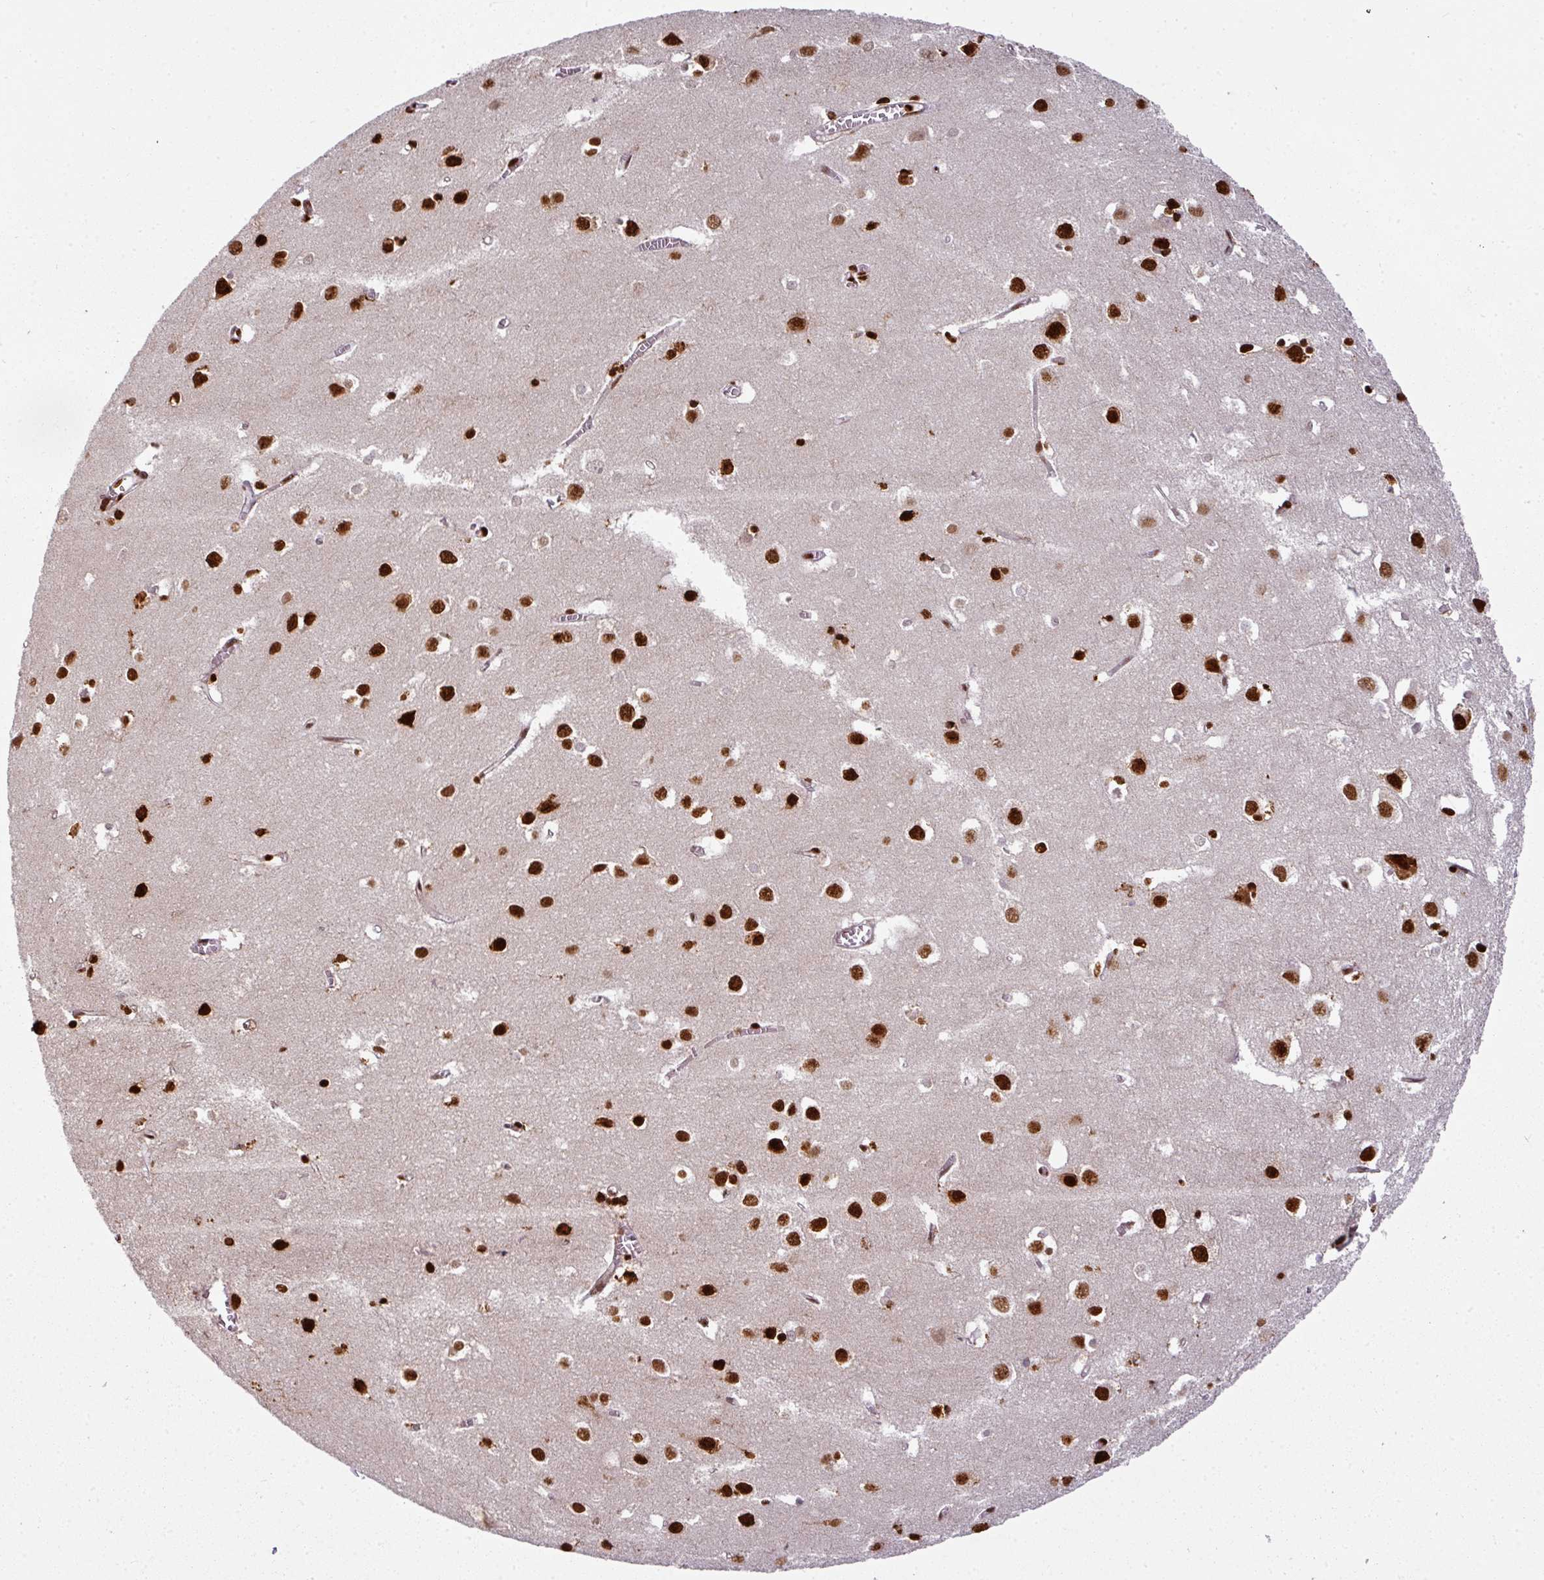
{"staining": {"intensity": "strong", "quantity": "25%-75%", "location": "nuclear"}, "tissue": "cerebral cortex", "cell_type": "Endothelial cells", "image_type": "normal", "snomed": [{"axis": "morphology", "description": "Normal tissue, NOS"}, {"axis": "topography", "description": "Cerebral cortex"}], "caption": "The image shows immunohistochemical staining of unremarkable cerebral cortex. There is strong nuclear positivity is identified in approximately 25%-75% of endothelial cells.", "gene": "SIK3", "patient": {"sex": "male", "age": 70}}